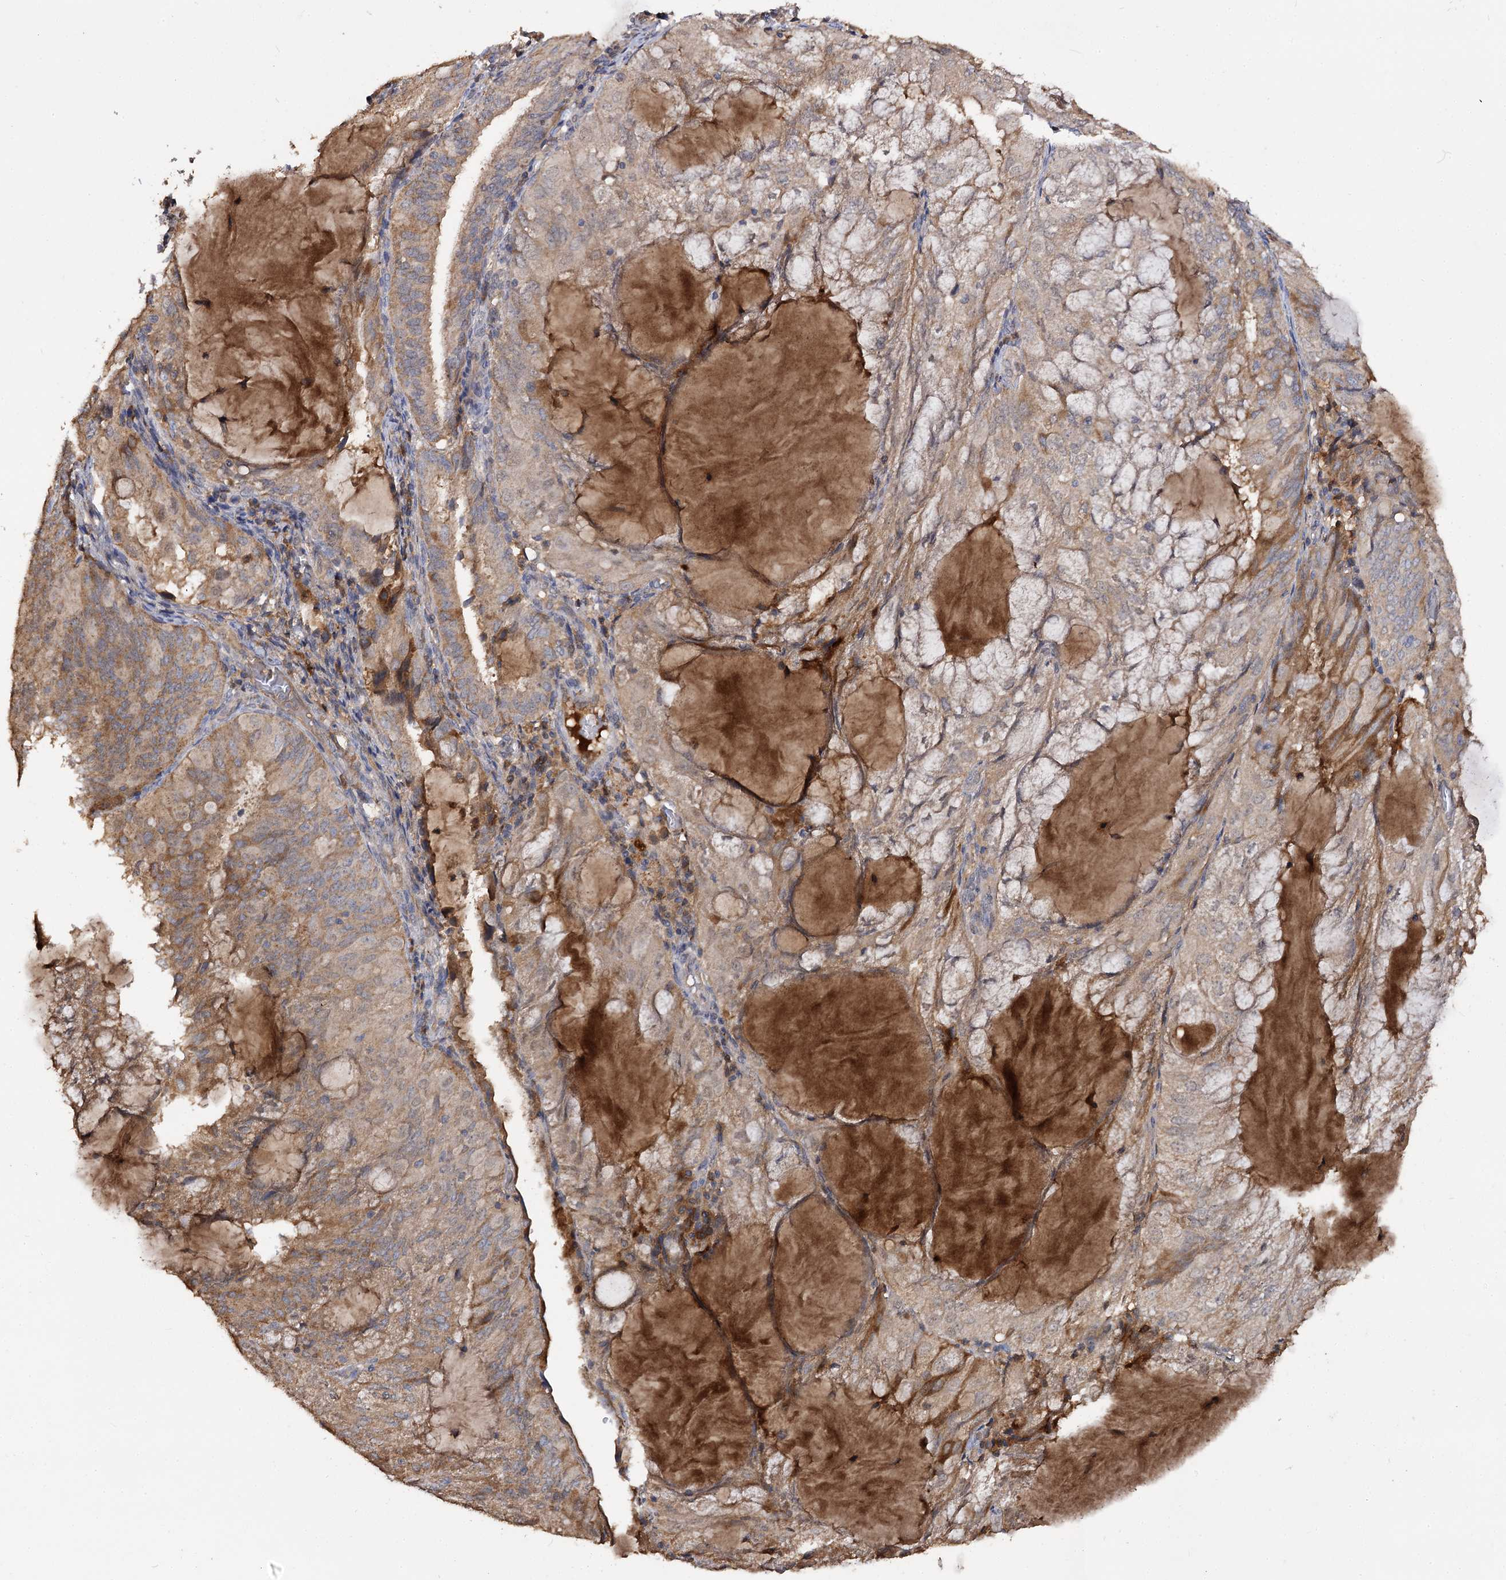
{"staining": {"intensity": "moderate", "quantity": ">75%", "location": "cytoplasmic/membranous"}, "tissue": "endometrial cancer", "cell_type": "Tumor cells", "image_type": "cancer", "snomed": [{"axis": "morphology", "description": "Adenocarcinoma, NOS"}, {"axis": "topography", "description": "Endometrium"}], "caption": "IHC staining of endometrial cancer, which displays medium levels of moderate cytoplasmic/membranous expression in about >75% of tumor cells indicating moderate cytoplasmic/membranous protein staining. The staining was performed using DAB (3,3'-diaminobenzidine) (brown) for protein detection and nuclei were counterstained in hematoxylin (blue).", "gene": "ARL13A", "patient": {"sex": "female", "age": 81}}